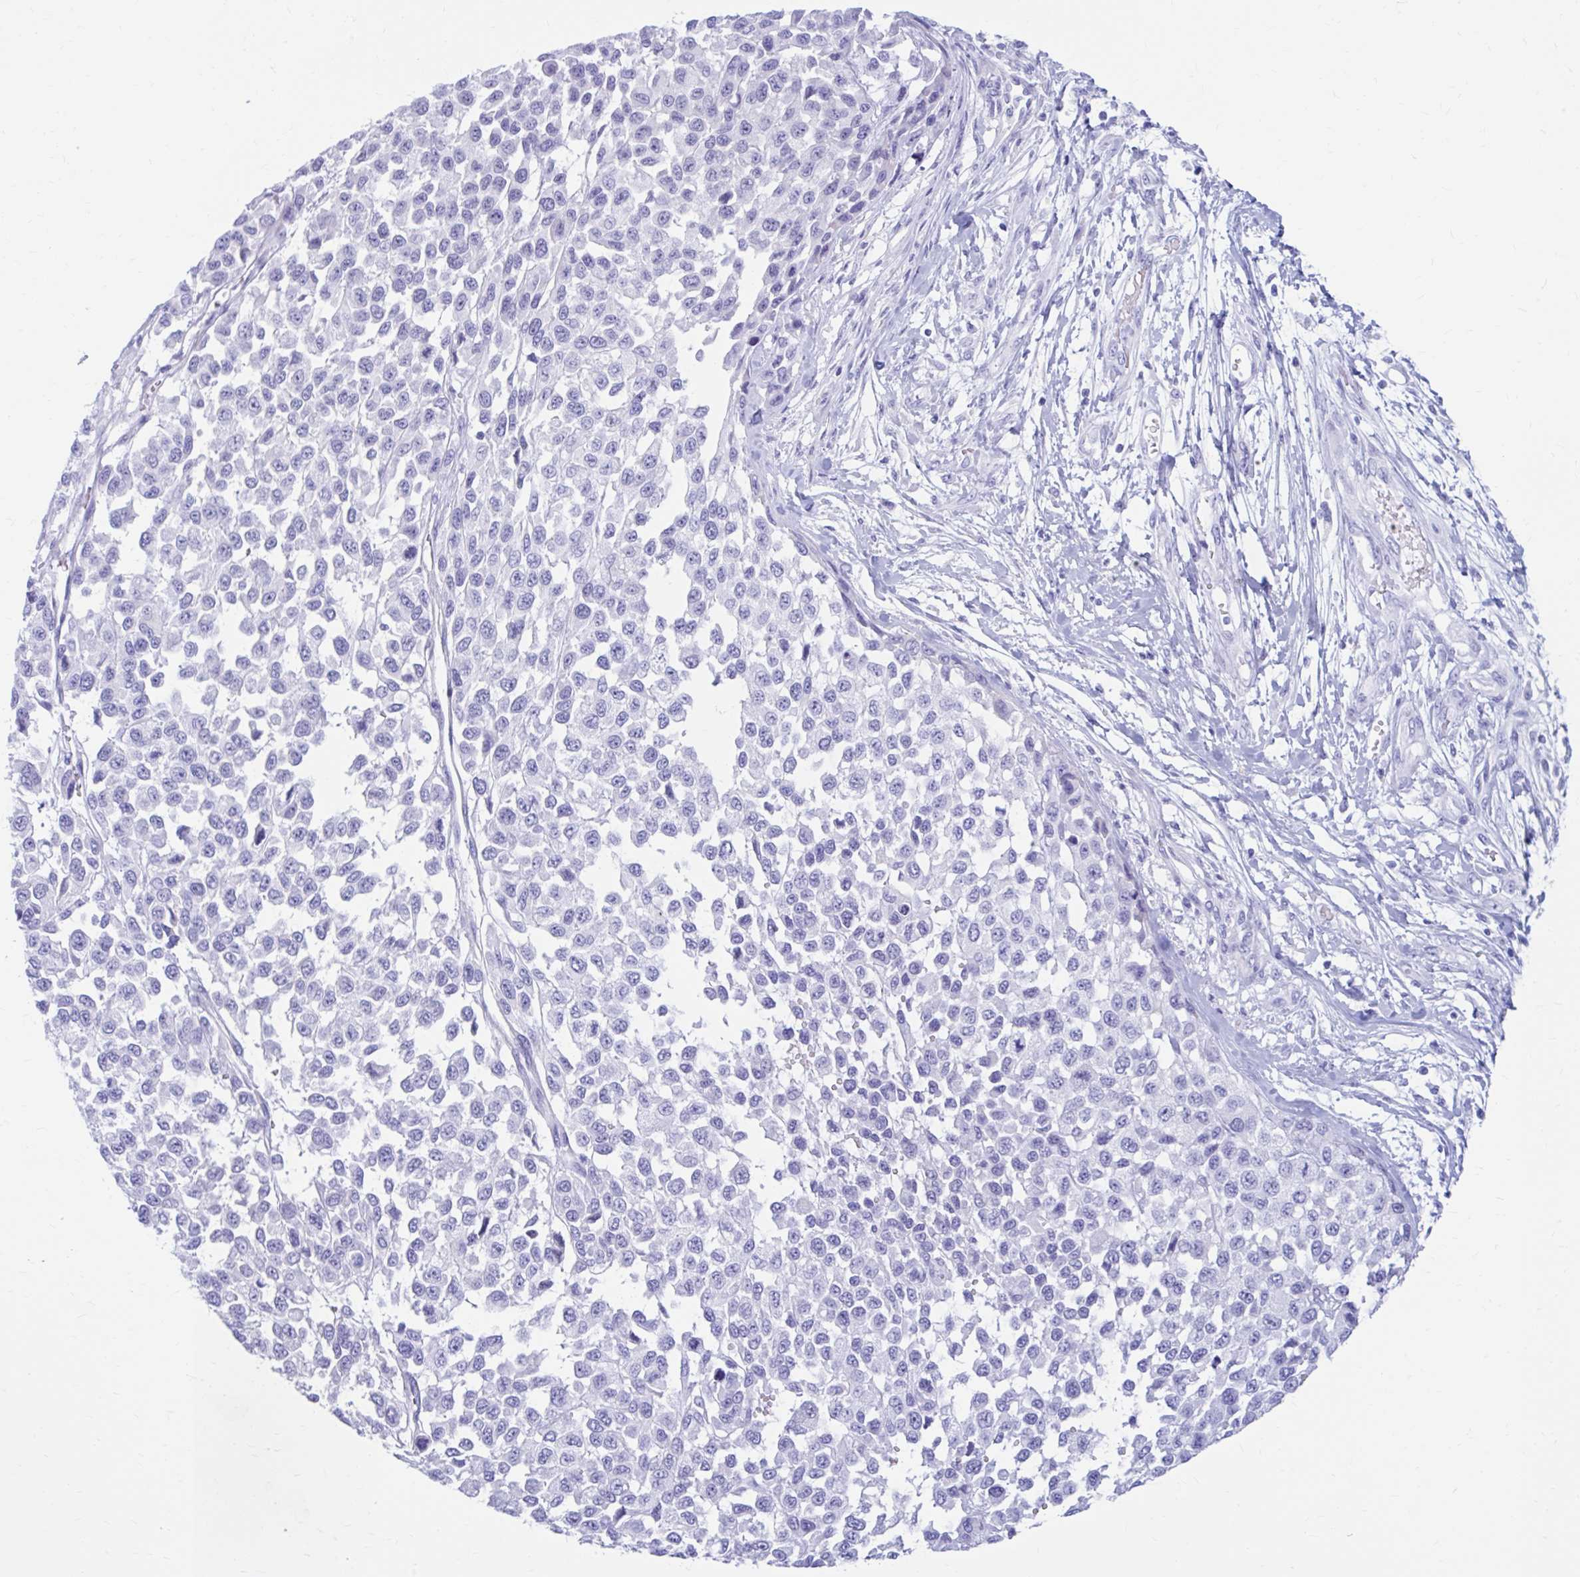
{"staining": {"intensity": "negative", "quantity": "none", "location": "none"}, "tissue": "melanoma", "cell_type": "Tumor cells", "image_type": "cancer", "snomed": [{"axis": "morphology", "description": "Malignant melanoma, NOS"}, {"axis": "topography", "description": "Skin"}], "caption": "Immunohistochemistry micrograph of neoplastic tissue: human melanoma stained with DAB displays no significant protein expression in tumor cells.", "gene": "NSG2", "patient": {"sex": "male", "age": 62}}